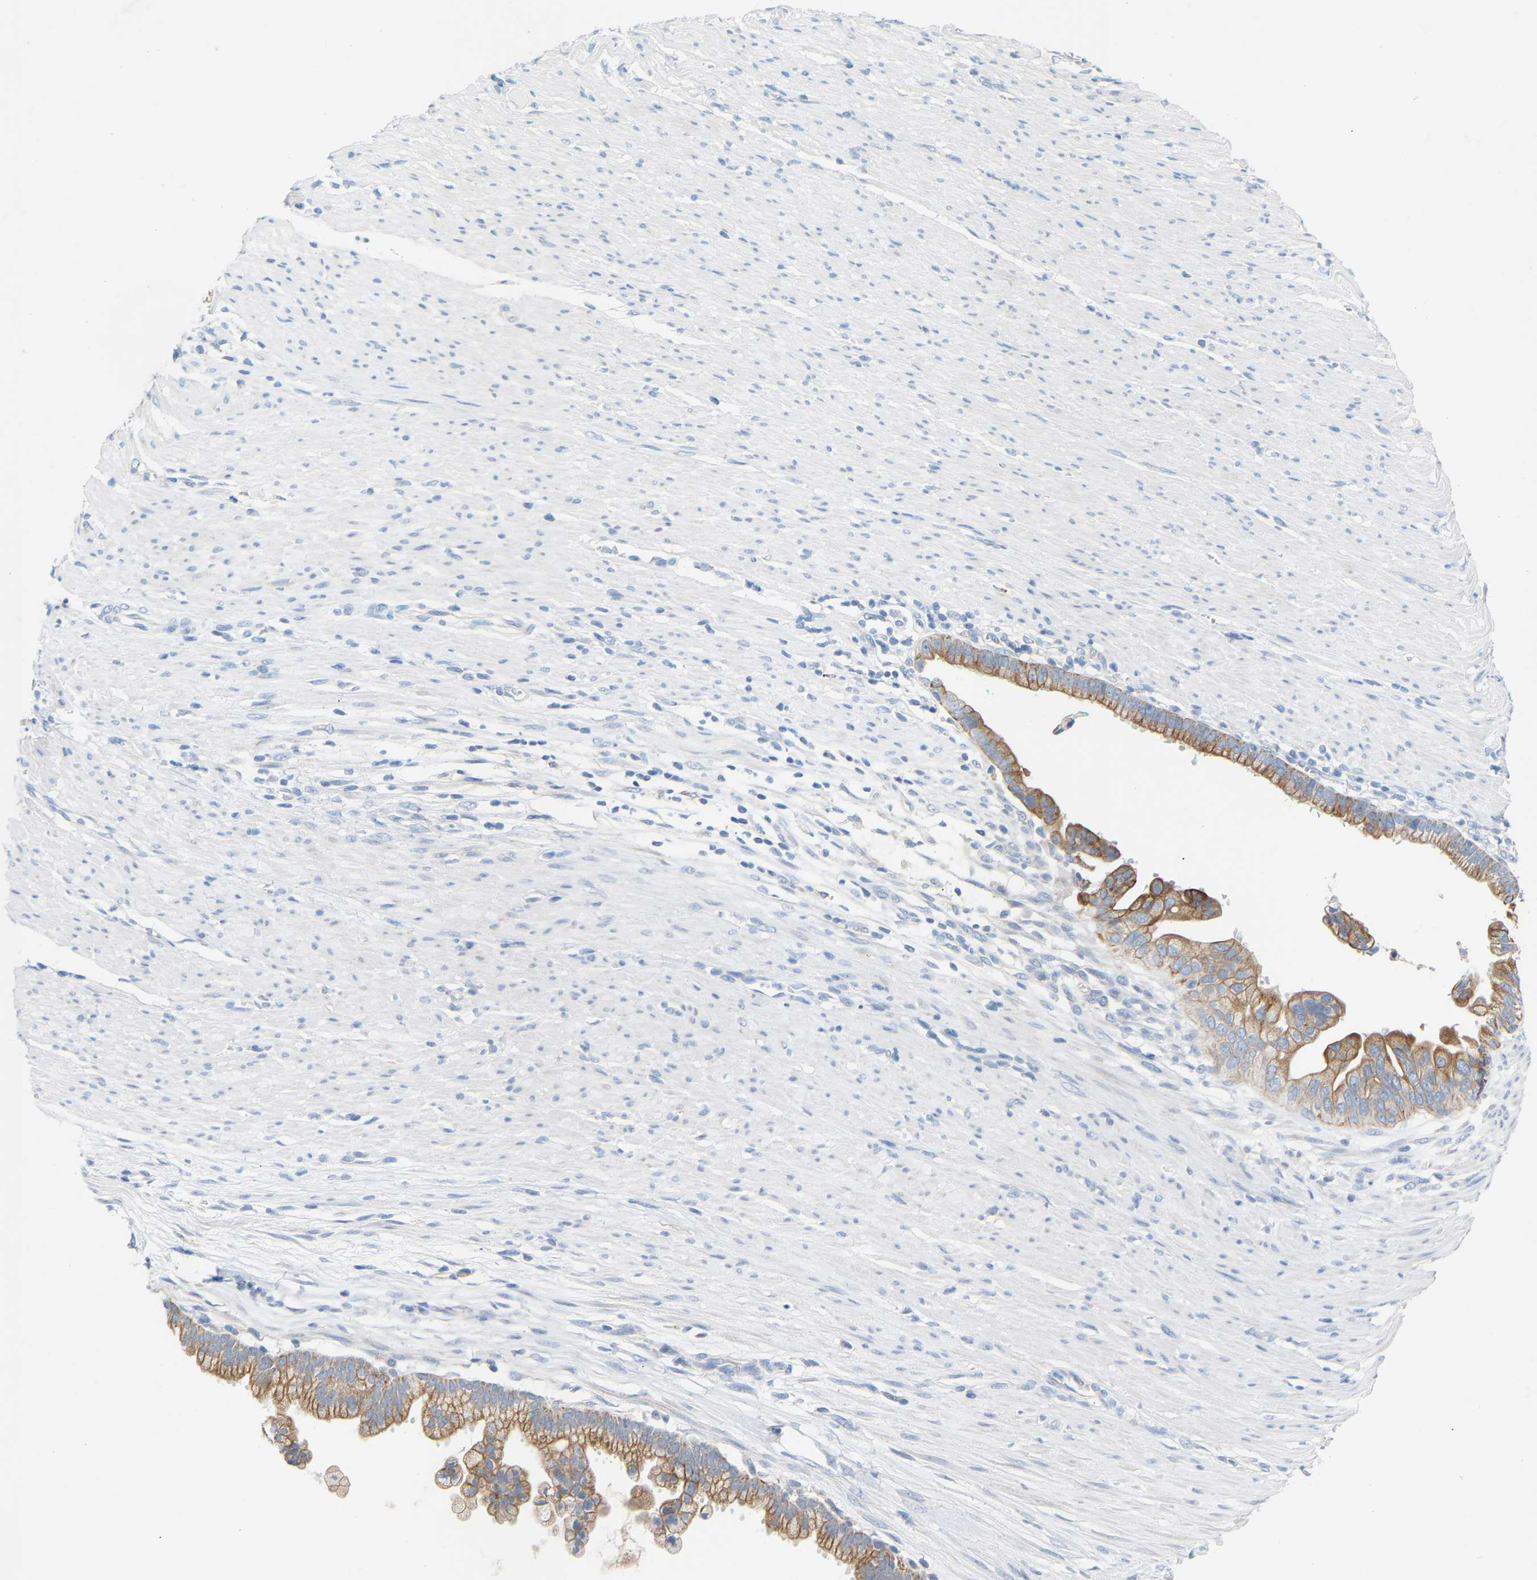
{"staining": {"intensity": "moderate", "quantity": ">75%", "location": "cytoplasmic/membranous"}, "tissue": "pancreatic cancer", "cell_type": "Tumor cells", "image_type": "cancer", "snomed": [{"axis": "morphology", "description": "Adenocarcinoma, NOS"}, {"axis": "topography", "description": "Pancreas"}], "caption": "Pancreatic cancer stained with DAB (3,3'-diaminobenzidine) immunohistochemistry displays medium levels of moderate cytoplasmic/membranous staining in approximately >75% of tumor cells. (DAB (3,3'-diaminobenzidine) IHC, brown staining for protein, blue staining for nuclei).", "gene": "PEX1", "patient": {"sex": "male", "age": 69}}